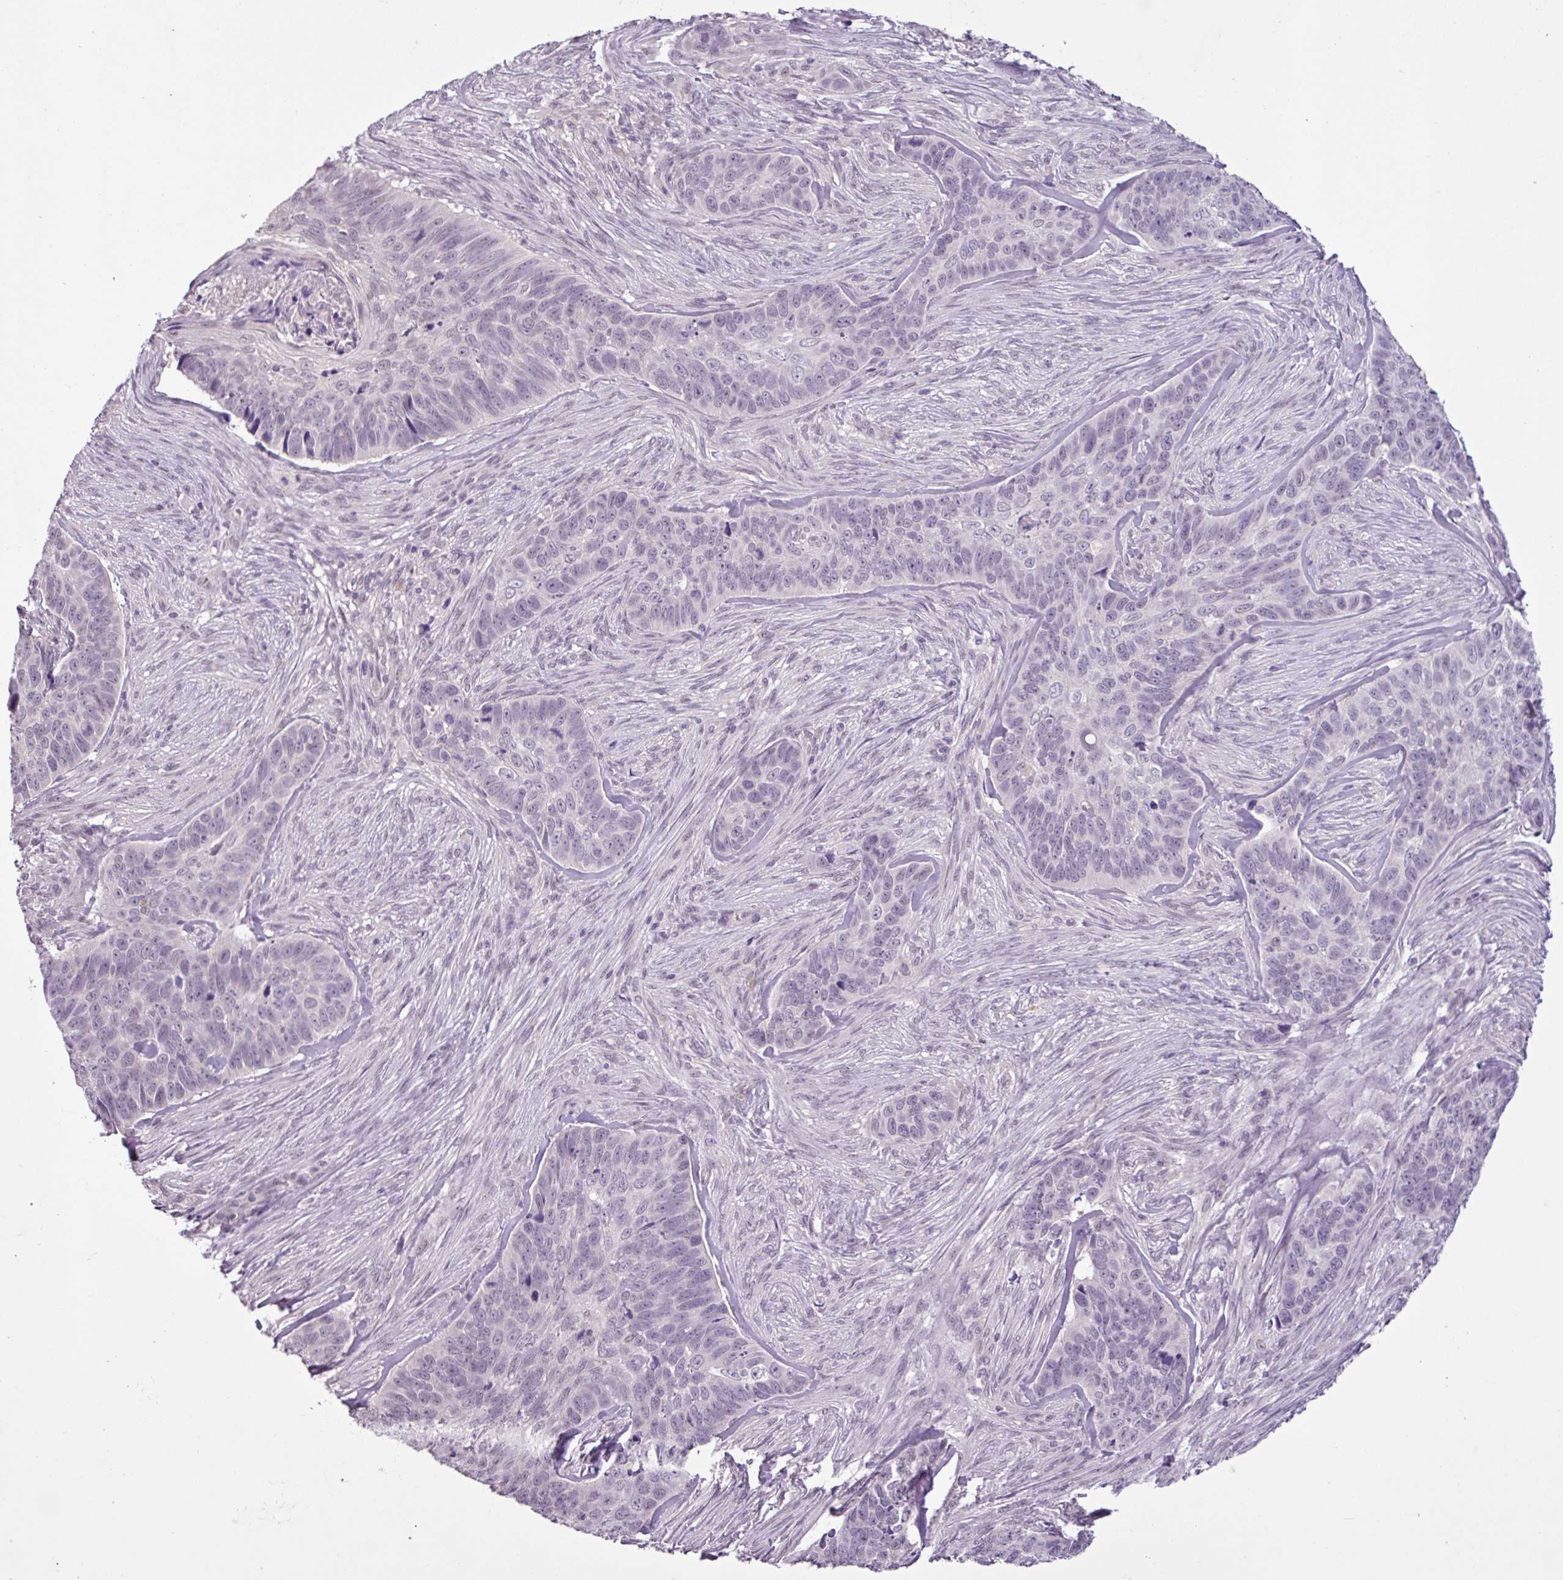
{"staining": {"intensity": "negative", "quantity": "none", "location": "none"}, "tissue": "skin cancer", "cell_type": "Tumor cells", "image_type": "cancer", "snomed": [{"axis": "morphology", "description": "Basal cell carcinoma"}, {"axis": "topography", "description": "Skin"}], "caption": "This is an immunohistochemistry (IHC) histopathology image of skin cancer. There is no positivity in tumor cells.", "gene": "C9orf24", "patient": {"sex": "female", "age": 82}}